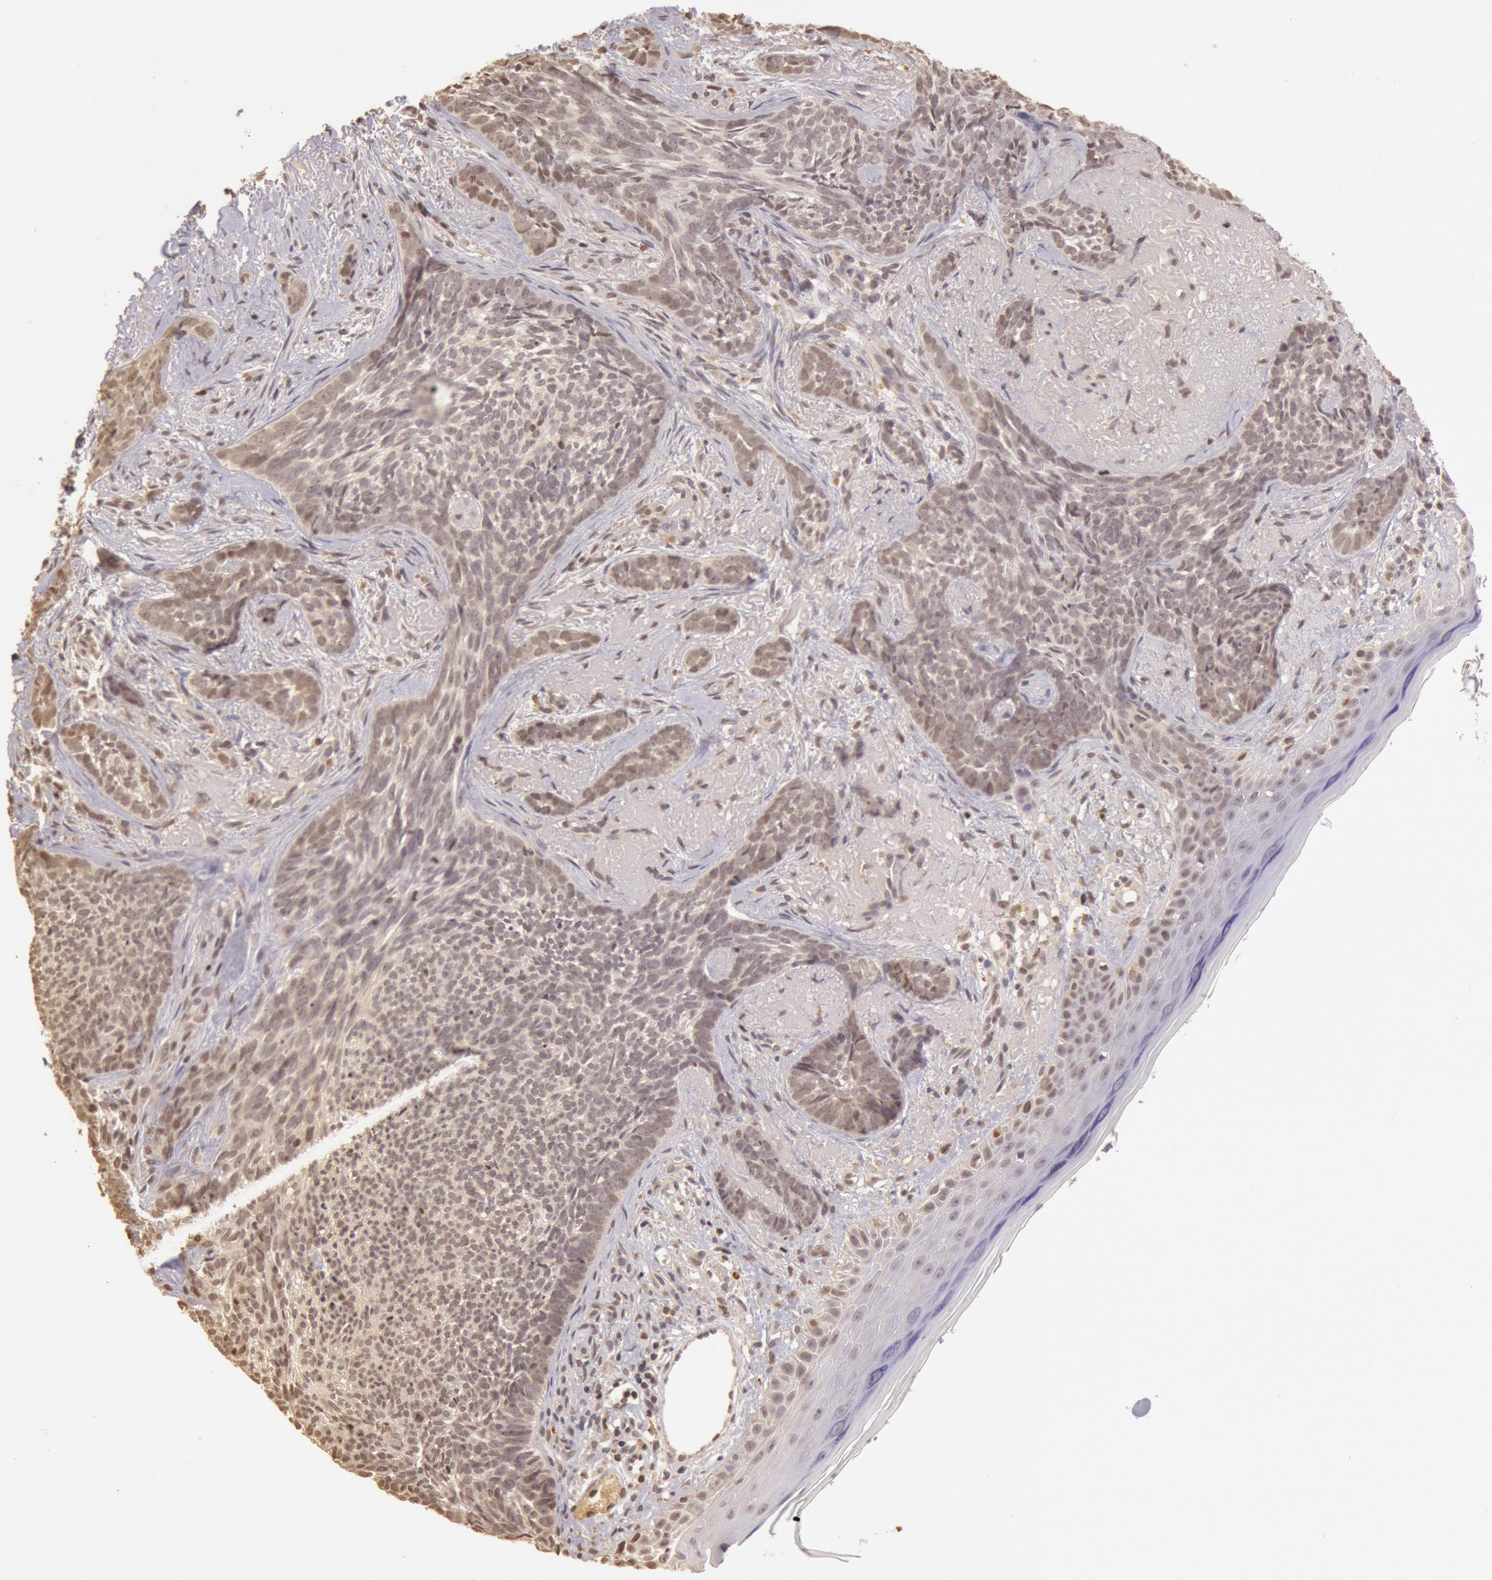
{"staining": {"intensity": "weak", "quantity": "25%-75%", "location": "cytoplasmic/membranous,nuclear"}, "tissue": "skin cancer", "cell_type": "Tumor cells", "image_type": "cancer", "snomed": [{"axis": "morphology", "description": "Basal cell carcinoma"}, {"axis": "topography", "description": "Skin"}], "caption": "Immunohistochemical staining of human skin cancer (basal cell carcinoma) displays weak cytoplasmic/membranous and nuclear protein staining in about 25%-75% of tumor cells. Immunohistochemistry (ihc) stains the protein of interest in brown and the nuclei are stained blue.", "gene": "SOD1", "patient": {"sex": "female", "age": 81}}